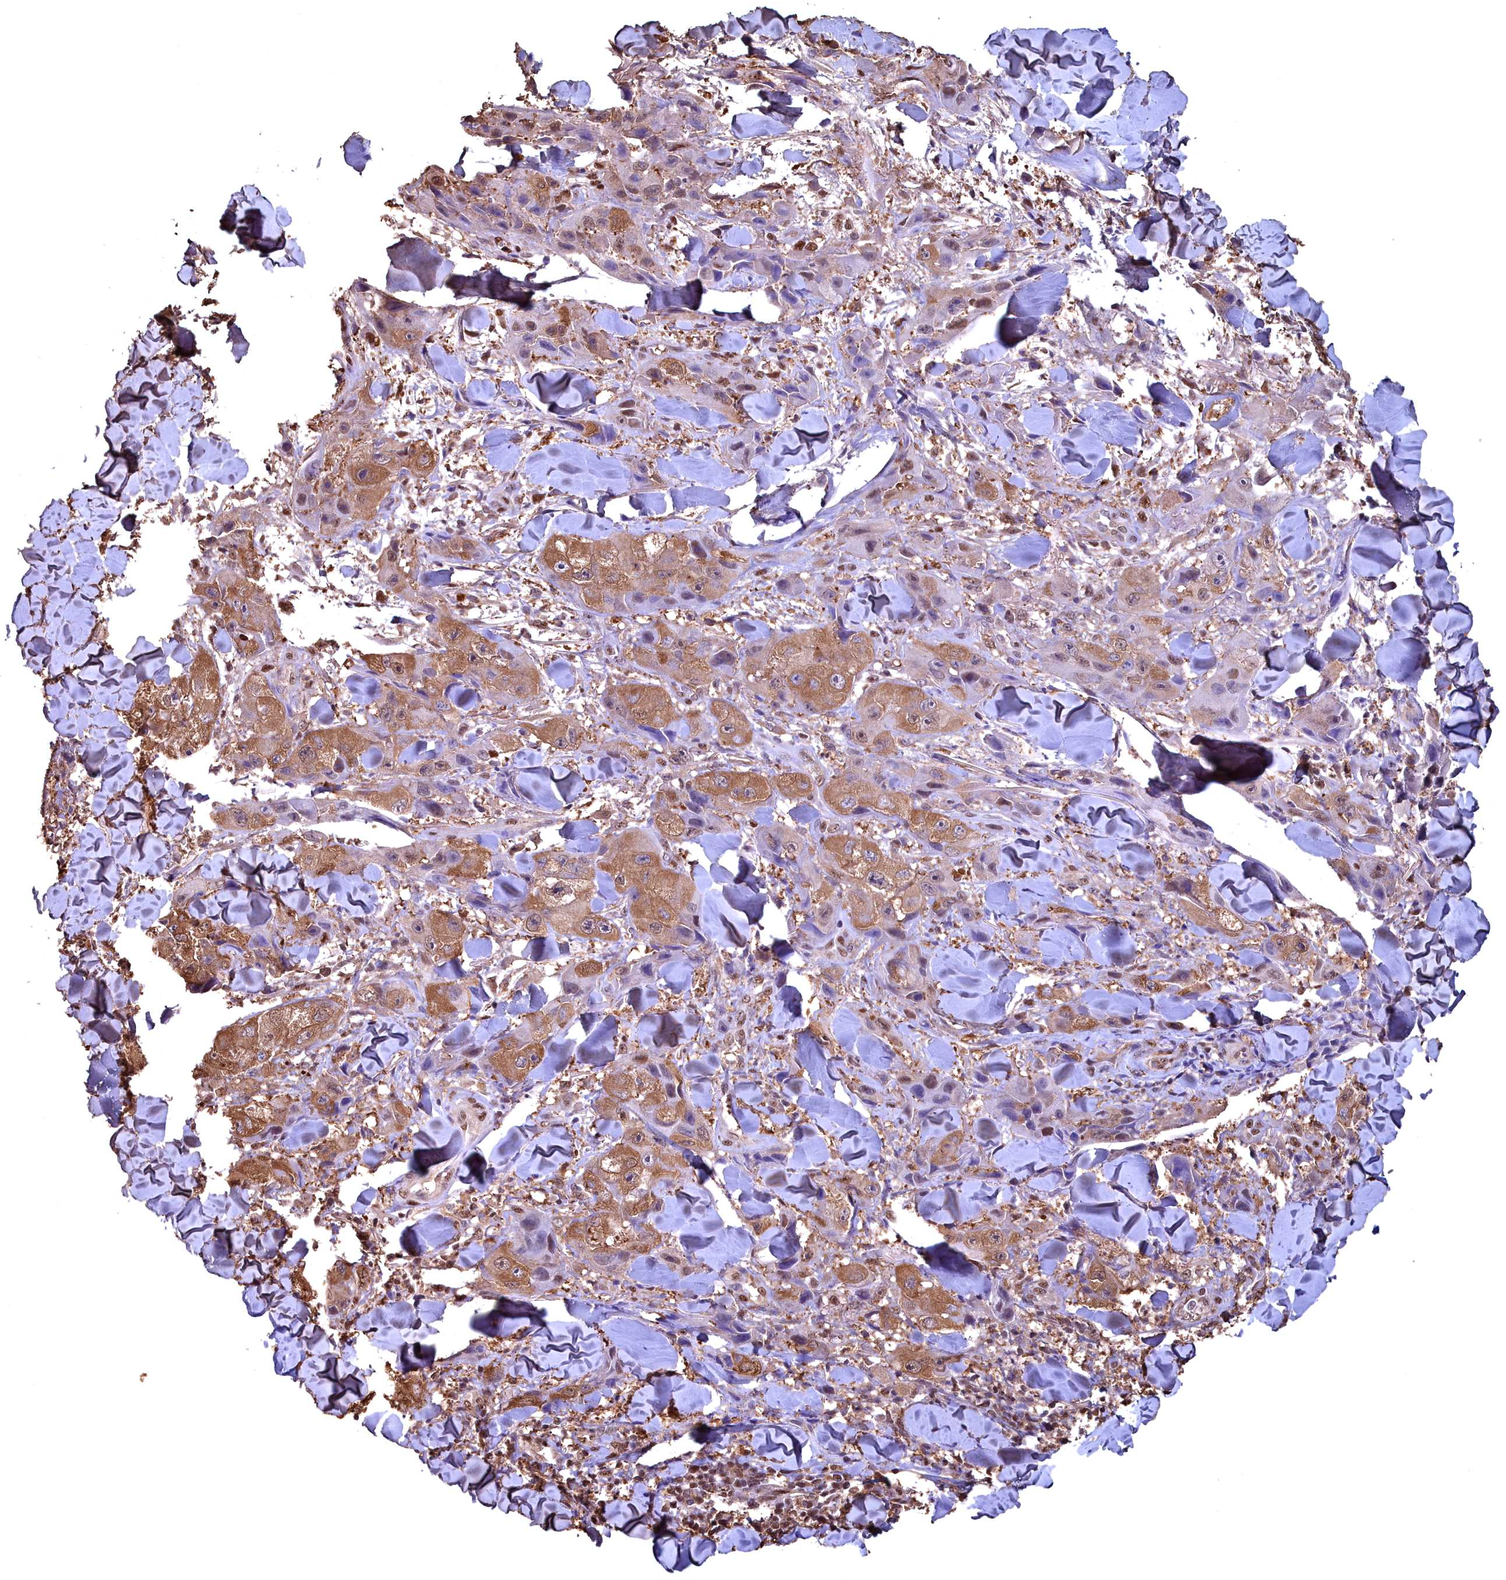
{"staining": {"intensity": "moderate", "quantity": ">75%", "location": "cytoplasmic/membranous"}, "tissue": "skin cancer", "cell_type": "Tumor cells", "image_type": "cancer", "snomed": [{"axis": "morphology", "description": "Squamous cell carcinoma, NOS"}, {"axis": "topography", "description": "Skin"}, {"axis": "topography", "description": "Subcutis"}], "caption": "DAB immunohistochemical staining of skin squamous cell carcinoma demonstrates moderate cytoplasmic/membranous protein positivity in about >75% of tumor cells.", "gene": "GAPDH", "patient": {"sex": "male", "age": 73}}